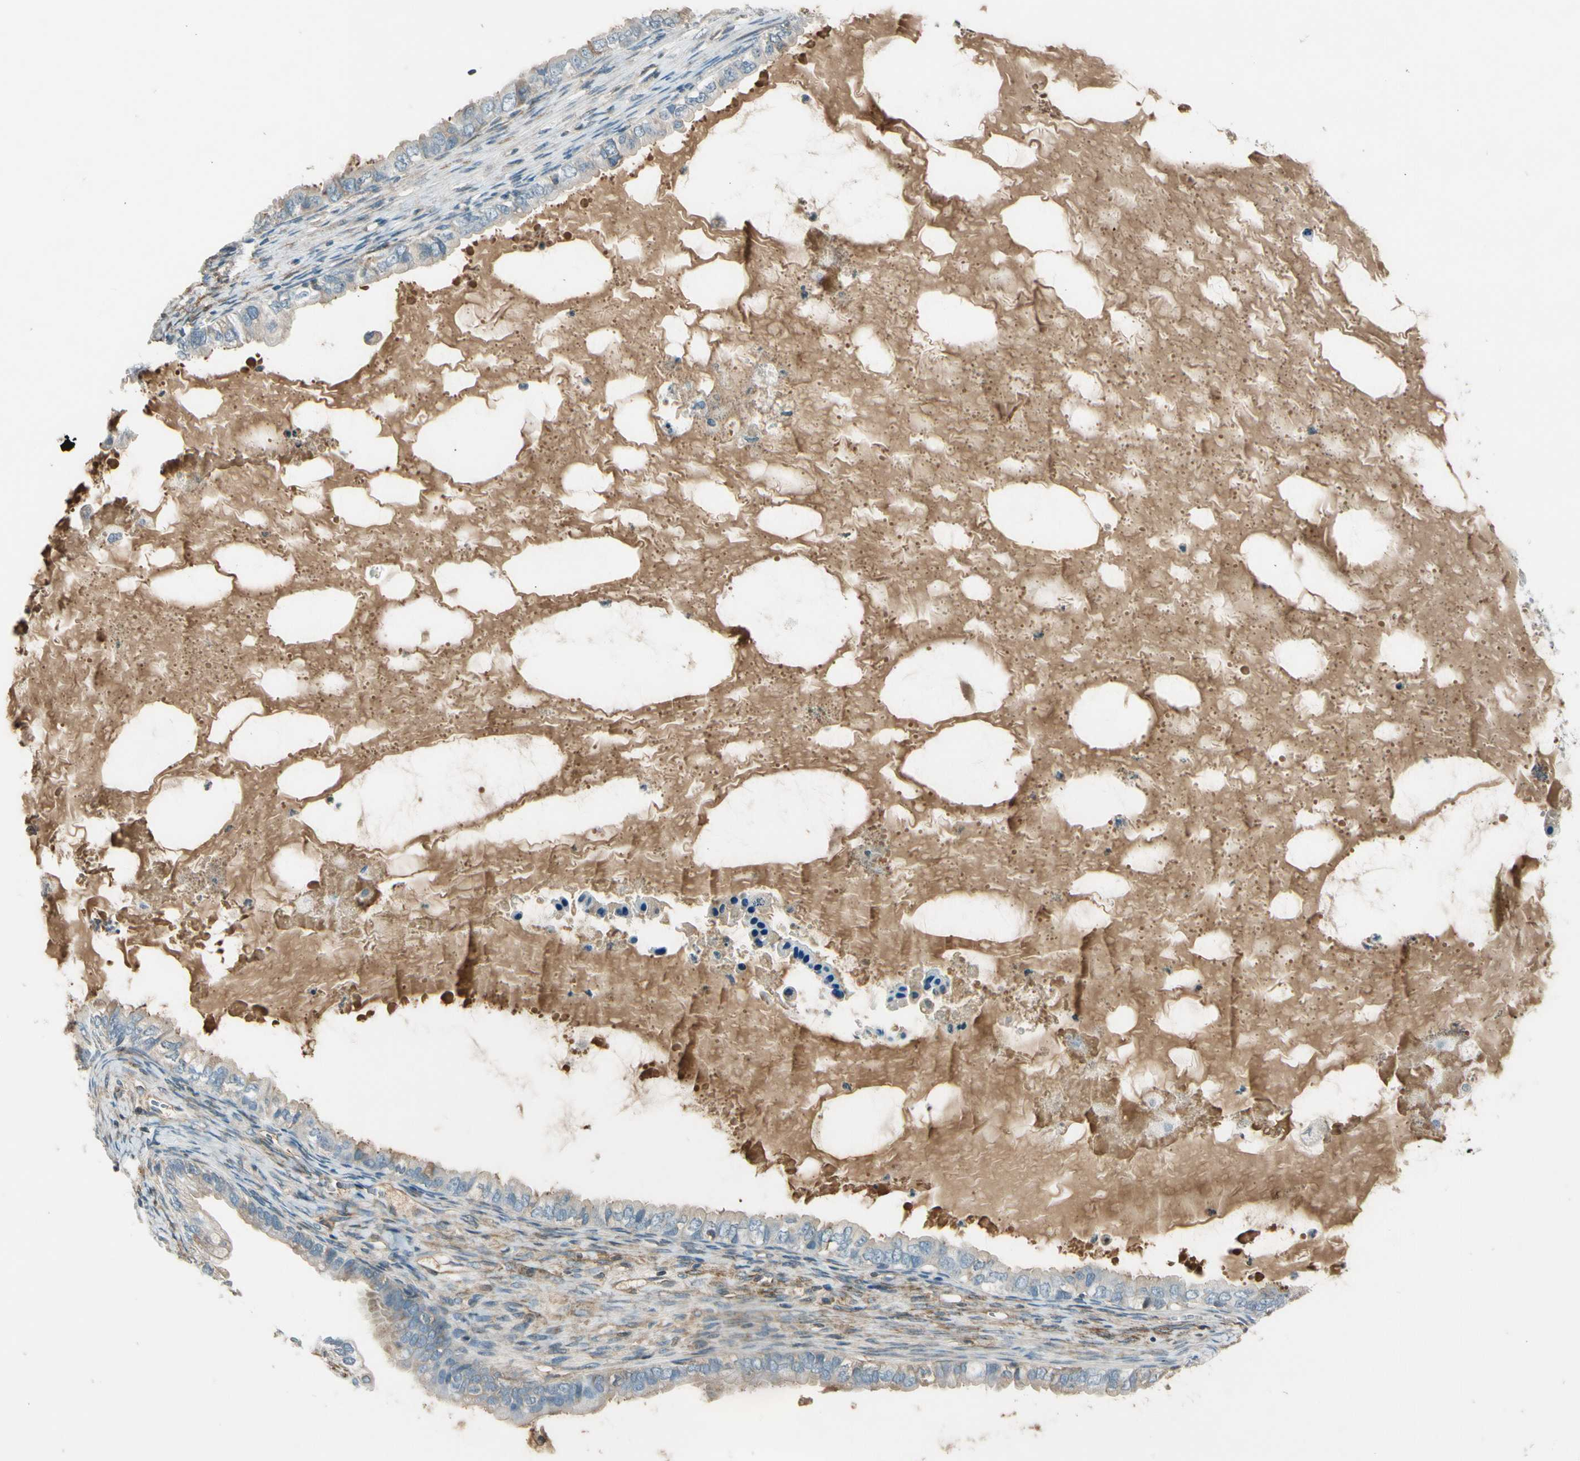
{"staining": {"intensity": "weak", "quantity": "25%-75%", "location": "cytoplasmic/membranous"}, "tissue": "ovarian cancer", "cell_type": "Tumor cells", "image_type": "cancer", "snomed": [{"axis": "morphology", "description": "Cystadenocarcinoma, mucinous, NOS"}, {"axis": "topography", "description": "Ovary"}], "caption": "Ovarian cancer (mucinous cystadenocarcinoma) was stained to show a protein in brown. There is low levels of weak cytoplasmic/membranous expression in approximately 25%-75% of tumor cells.", "gene": "PDPN", "patient": {"sex": "female", "age": 80}}